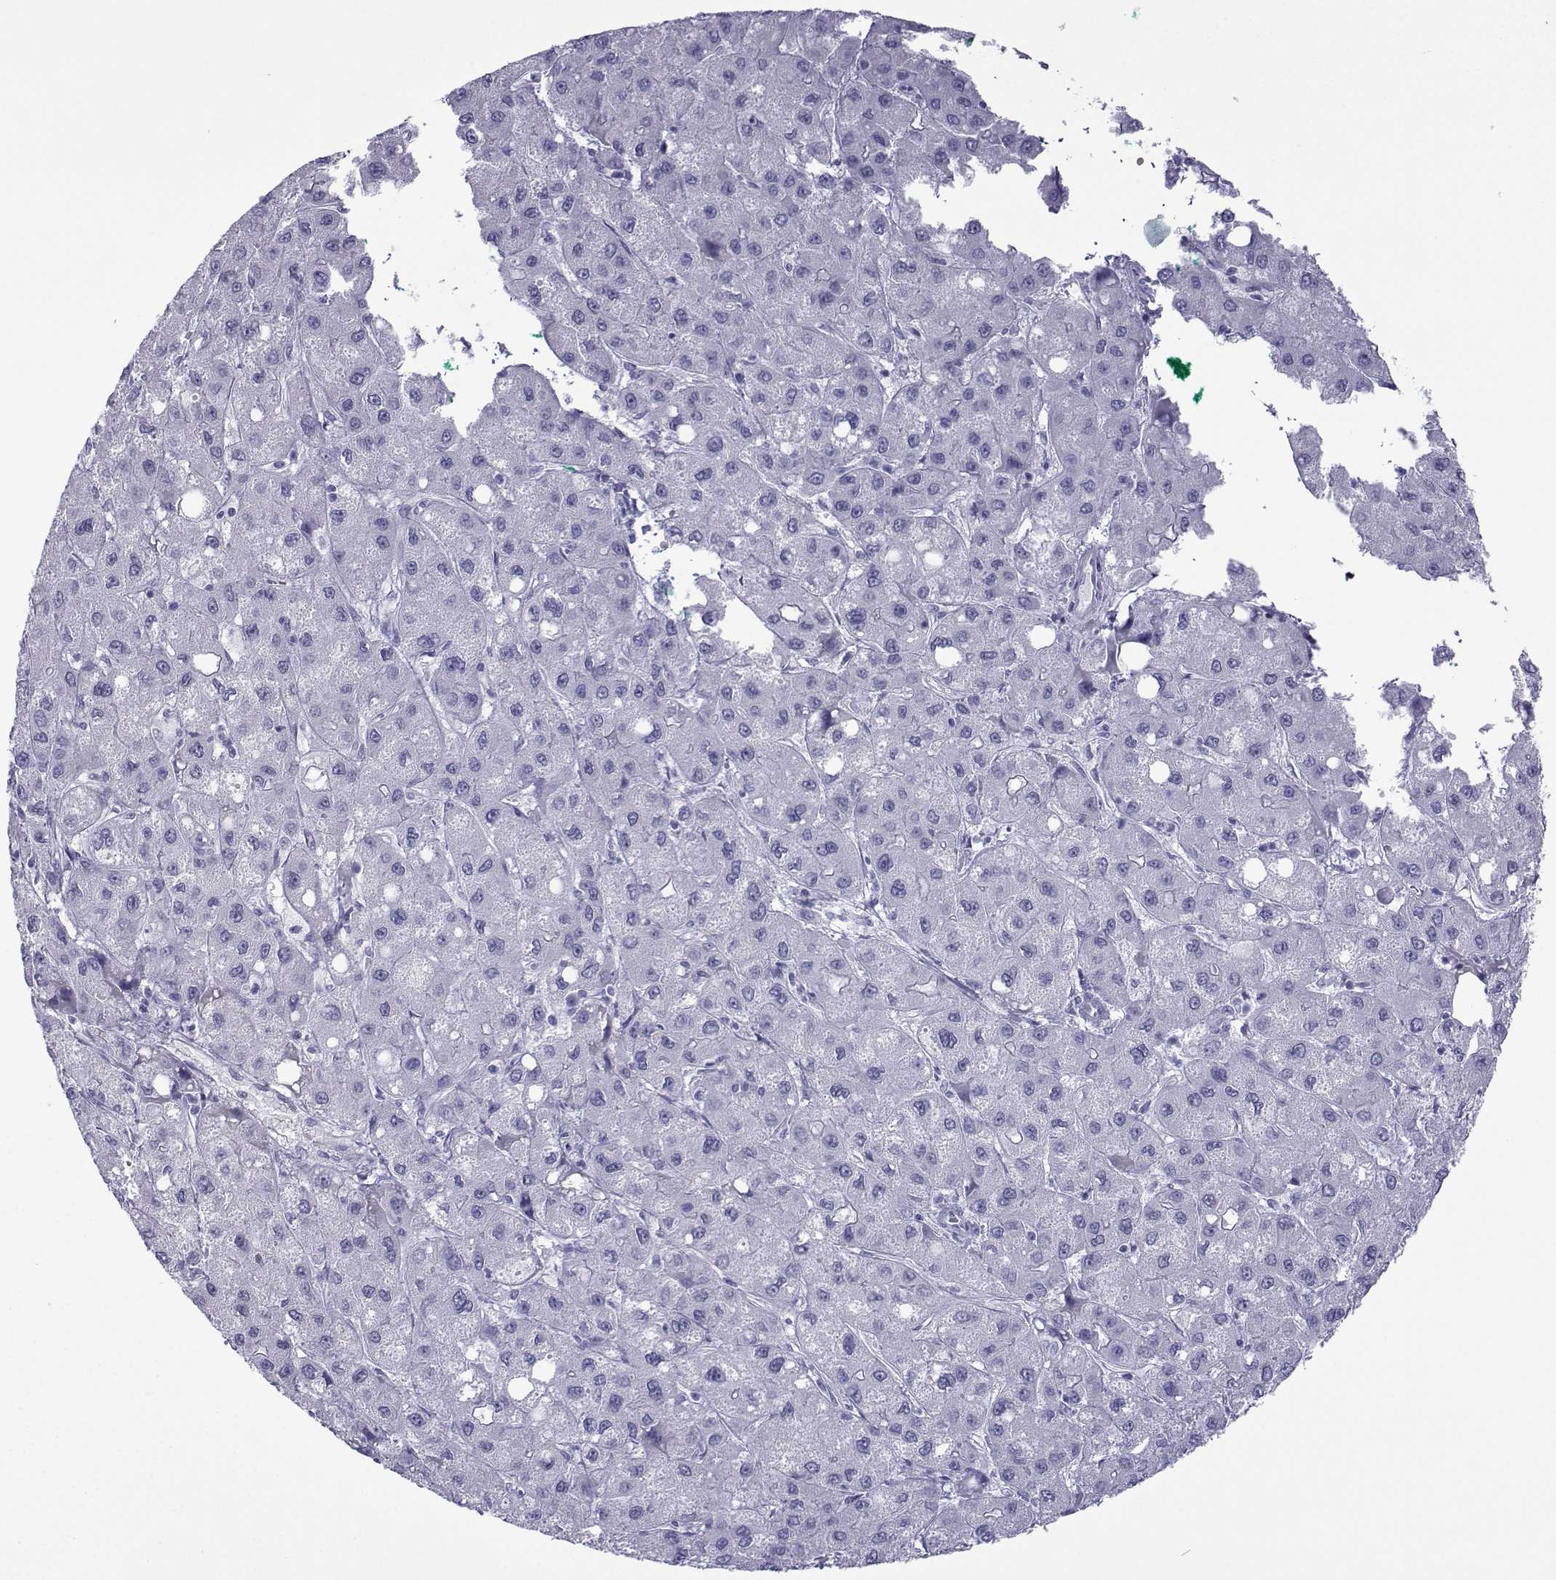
{"staining": {"intensity": "negative", "quantity": "none", "location": "none"}, "tissue": "liver cancer", "cell_type": "Tumor cells", "image_type": "cancer", "snomed": [{"axis": "morphology", "description": "Carcinoma, Hepatocellular, NOS"}, {"axis": "topography", "description": "Liver"}], "caption": "Micrograph shows no significant protein expression in tumor cells of liver cancer (hepatocellular carcinoma).", "gene": "TRIM46", "patient": {"sex": "male", "age": 73}}